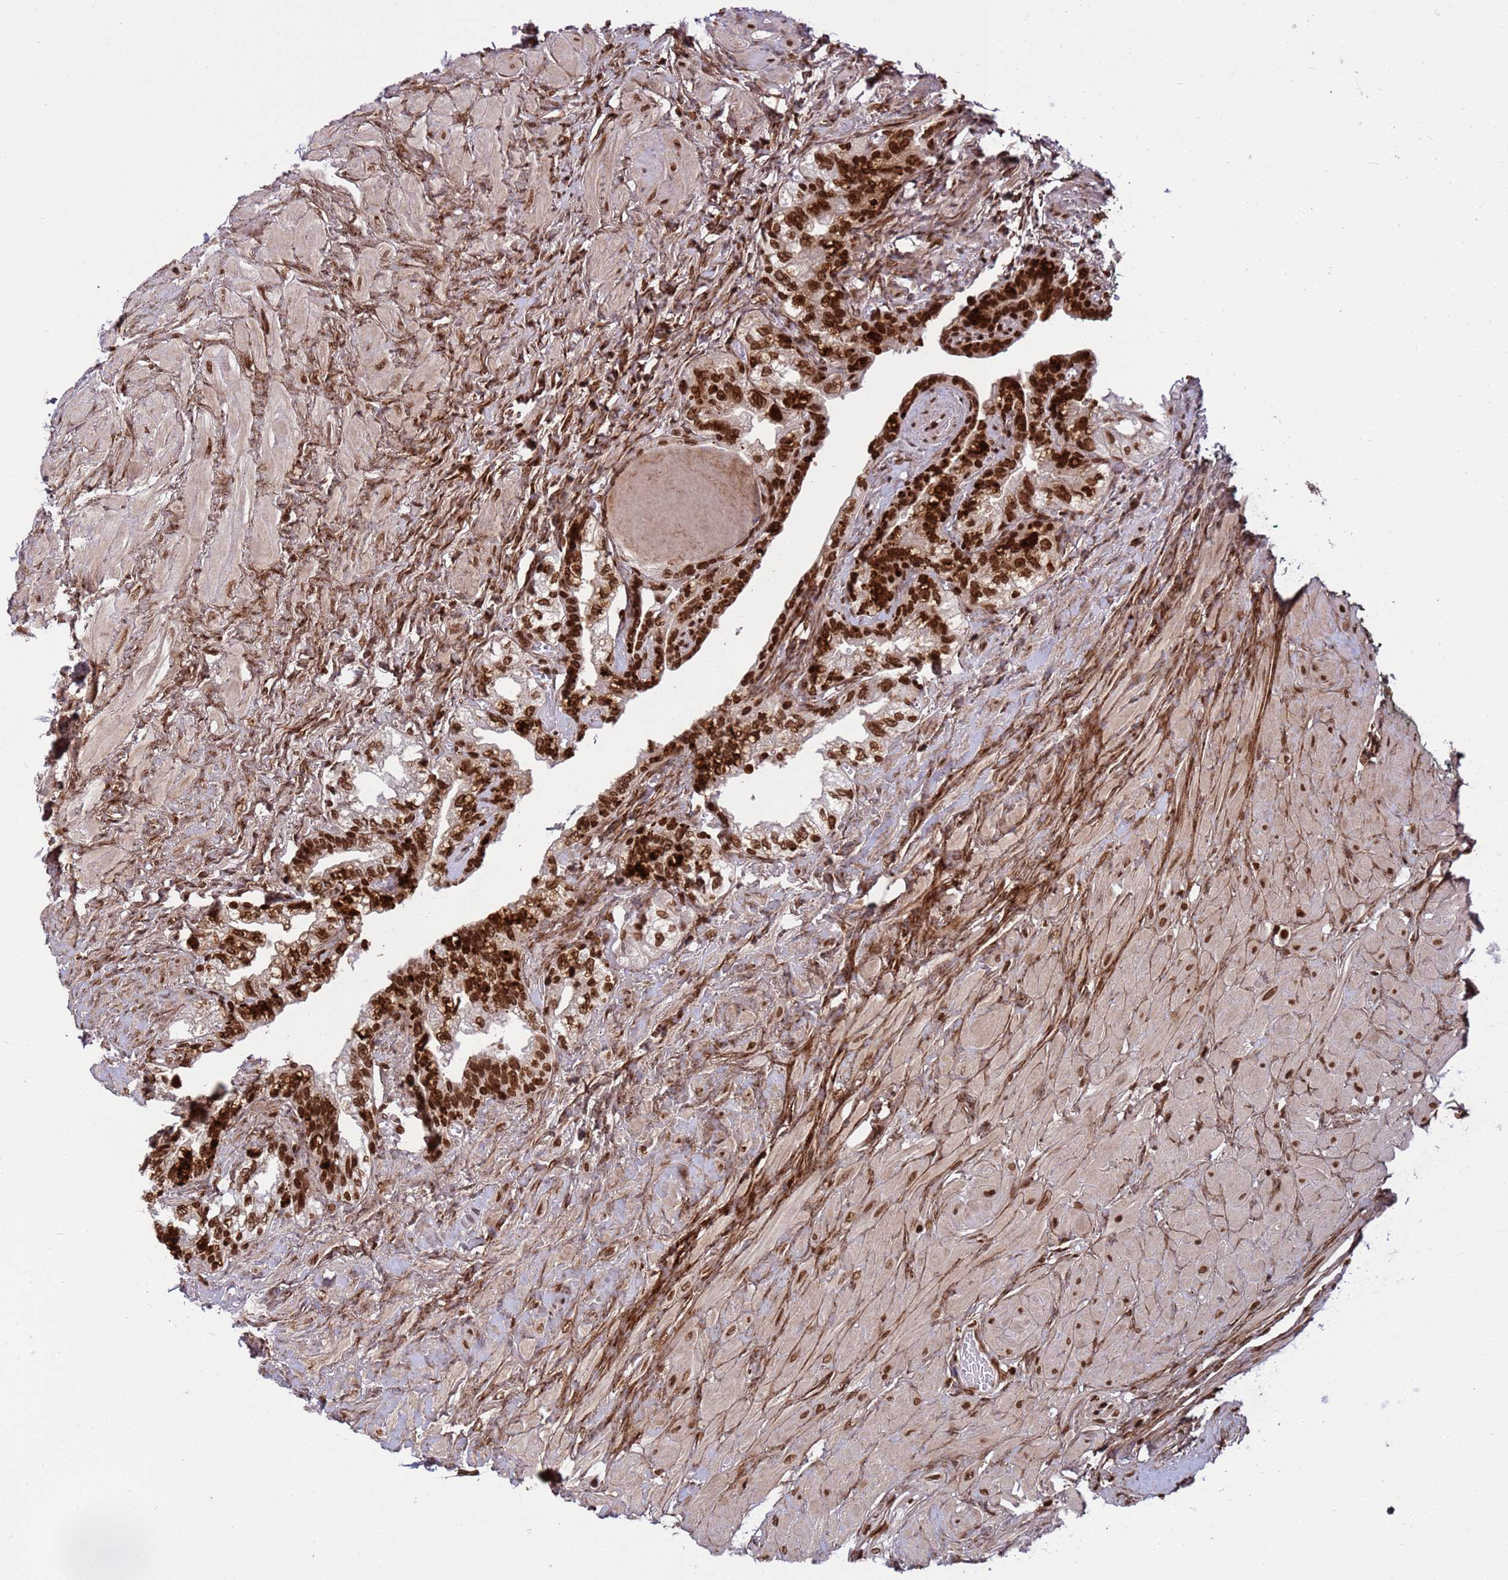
{"staining": {"intensity": "strong", "quantity": ">75%", "location": "nuclear"}, "tissue": "seminal vesicle", "cell_type": "Glandular cells", "image_type": "normal", "snomed": [{"axis": "morphology", "description": "Normal tissue, NOS"}, {"axis": "topography", "description": "Seminal veicle"}, {"axis": "topography", "description": "Peripheral nerve tissue"}], "caption": "Immunohistochemistry (IHC) image of normal seminal vesicle: human seminal vesicle stained using immunohistochemistry displays high levels of strong protein expression localized specifically in the nuclear of glandular cells, appearing as a nuclear brown color.", "gene": "H3", "patient": {"sex": "male", "age": 60}}